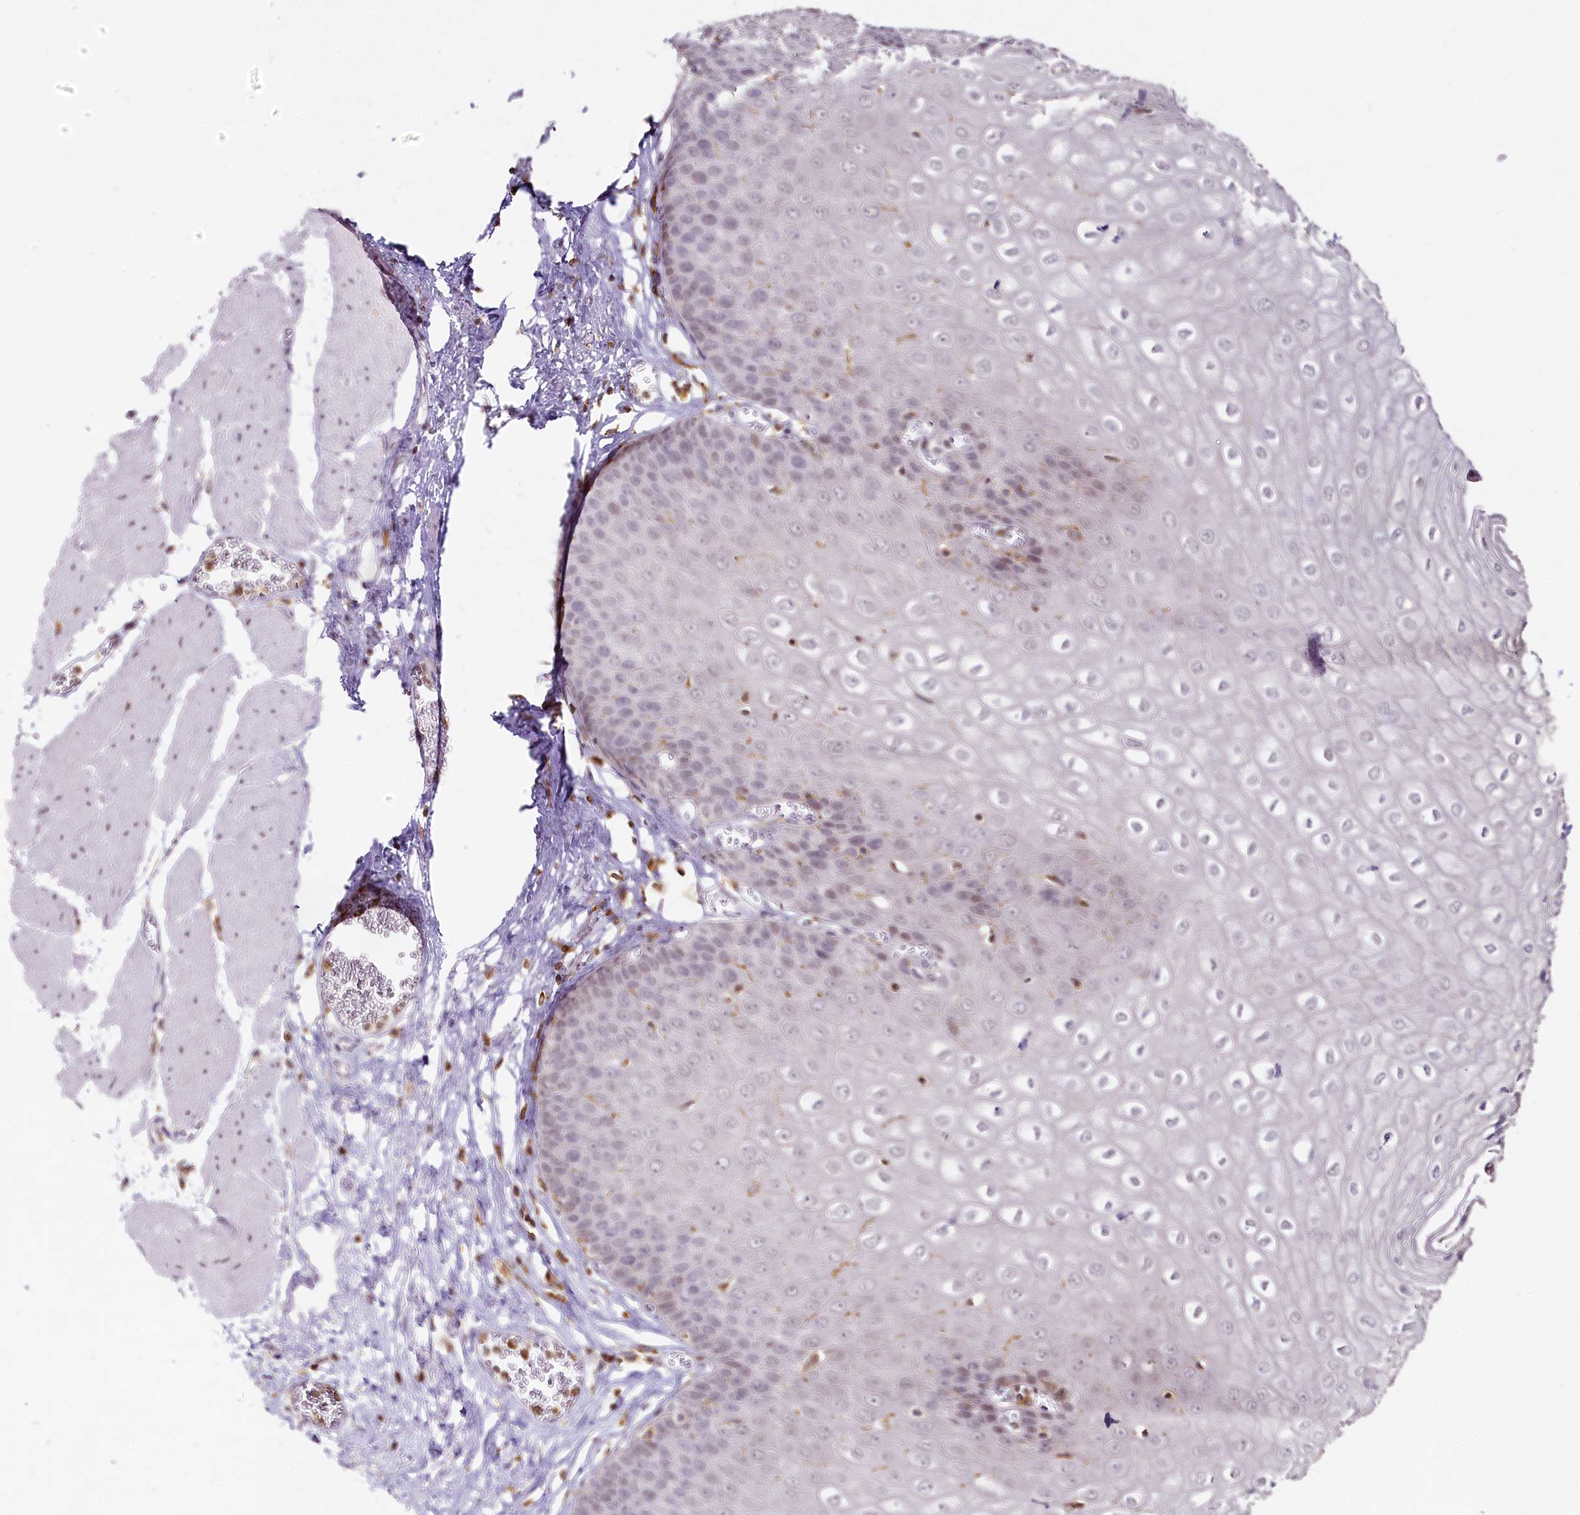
{"staining": {"intensity": "negative", "quantity": "none", "location": "none"}, "tissue": "esophagus", "cell_type": "Squamous epithelial cells", "image_type": "normal", "snomed": [{"axis": "morphology", "description": "Normal tissue, NOS"}, {"axis": "topography", "description": "Esophagus"}], "caption": "High power microscopy photomicrograph of an IHC photomicrograph of normal esophagus, revealing no significant expression in squamous epithelial cells.", "gene": "DOCK2", "patient": {"sex": "male", "age": 60}}